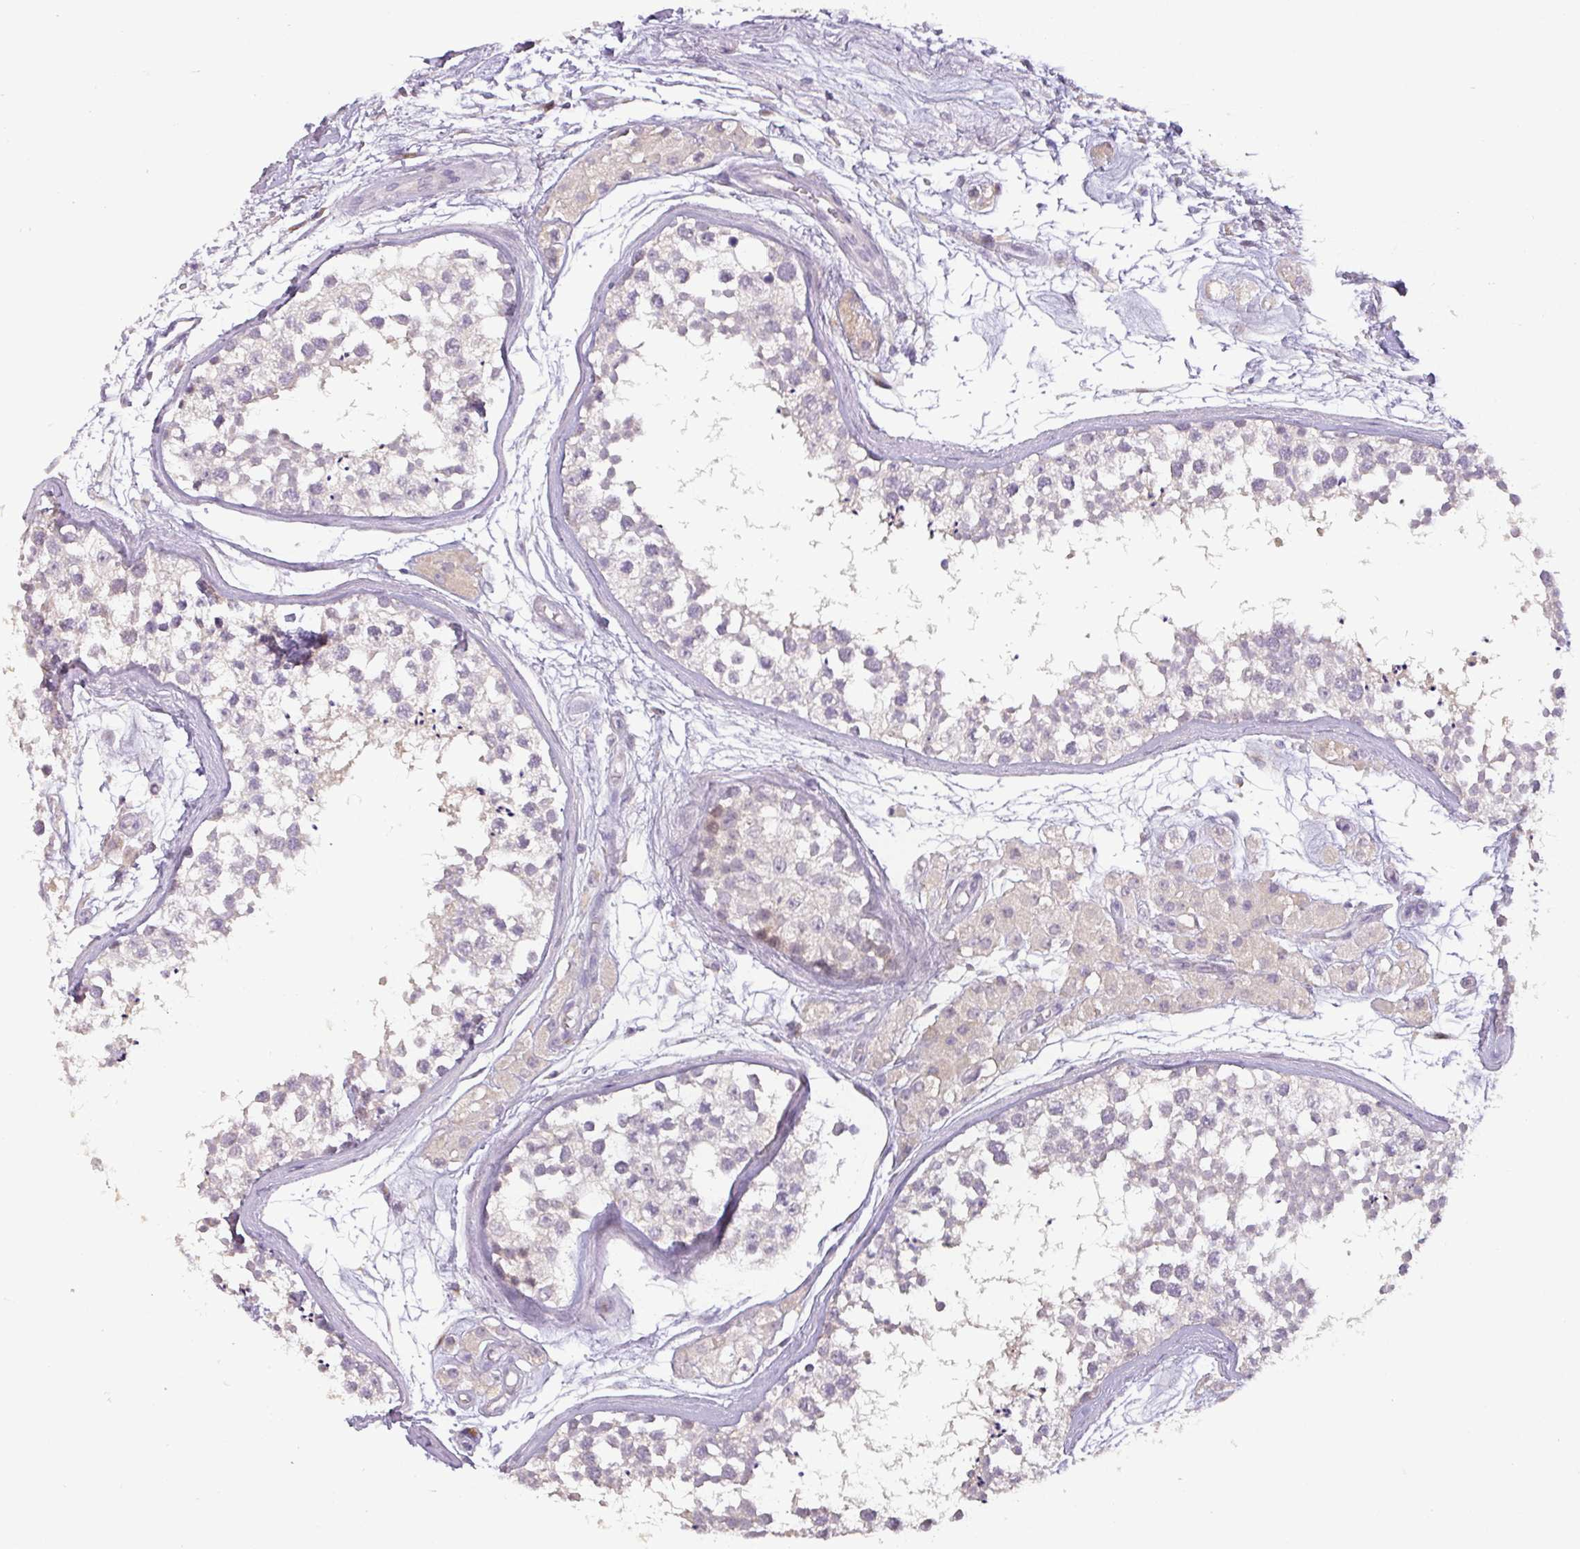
{"staining": {"intensity": "weak", "quantity": "<25%", "location": "cytoplasmic/membranous"}, "tissue": "testis", "cell_type": "Cells in seminiferous ducts", "image_type": "normal", "snomed": [{"axis": "morphology", "description": "Normal tissue, NOS"}, {"axis": "topography", "description": "Testis"}], "caption": "DAB (3,3'-diaminobenzidine) immunohistochemical staining of benign testis shows no significant positivity in cells in seminiferous ducts.", "gene": "DRD5", "patient": {"sex": "male", "age": 56}}